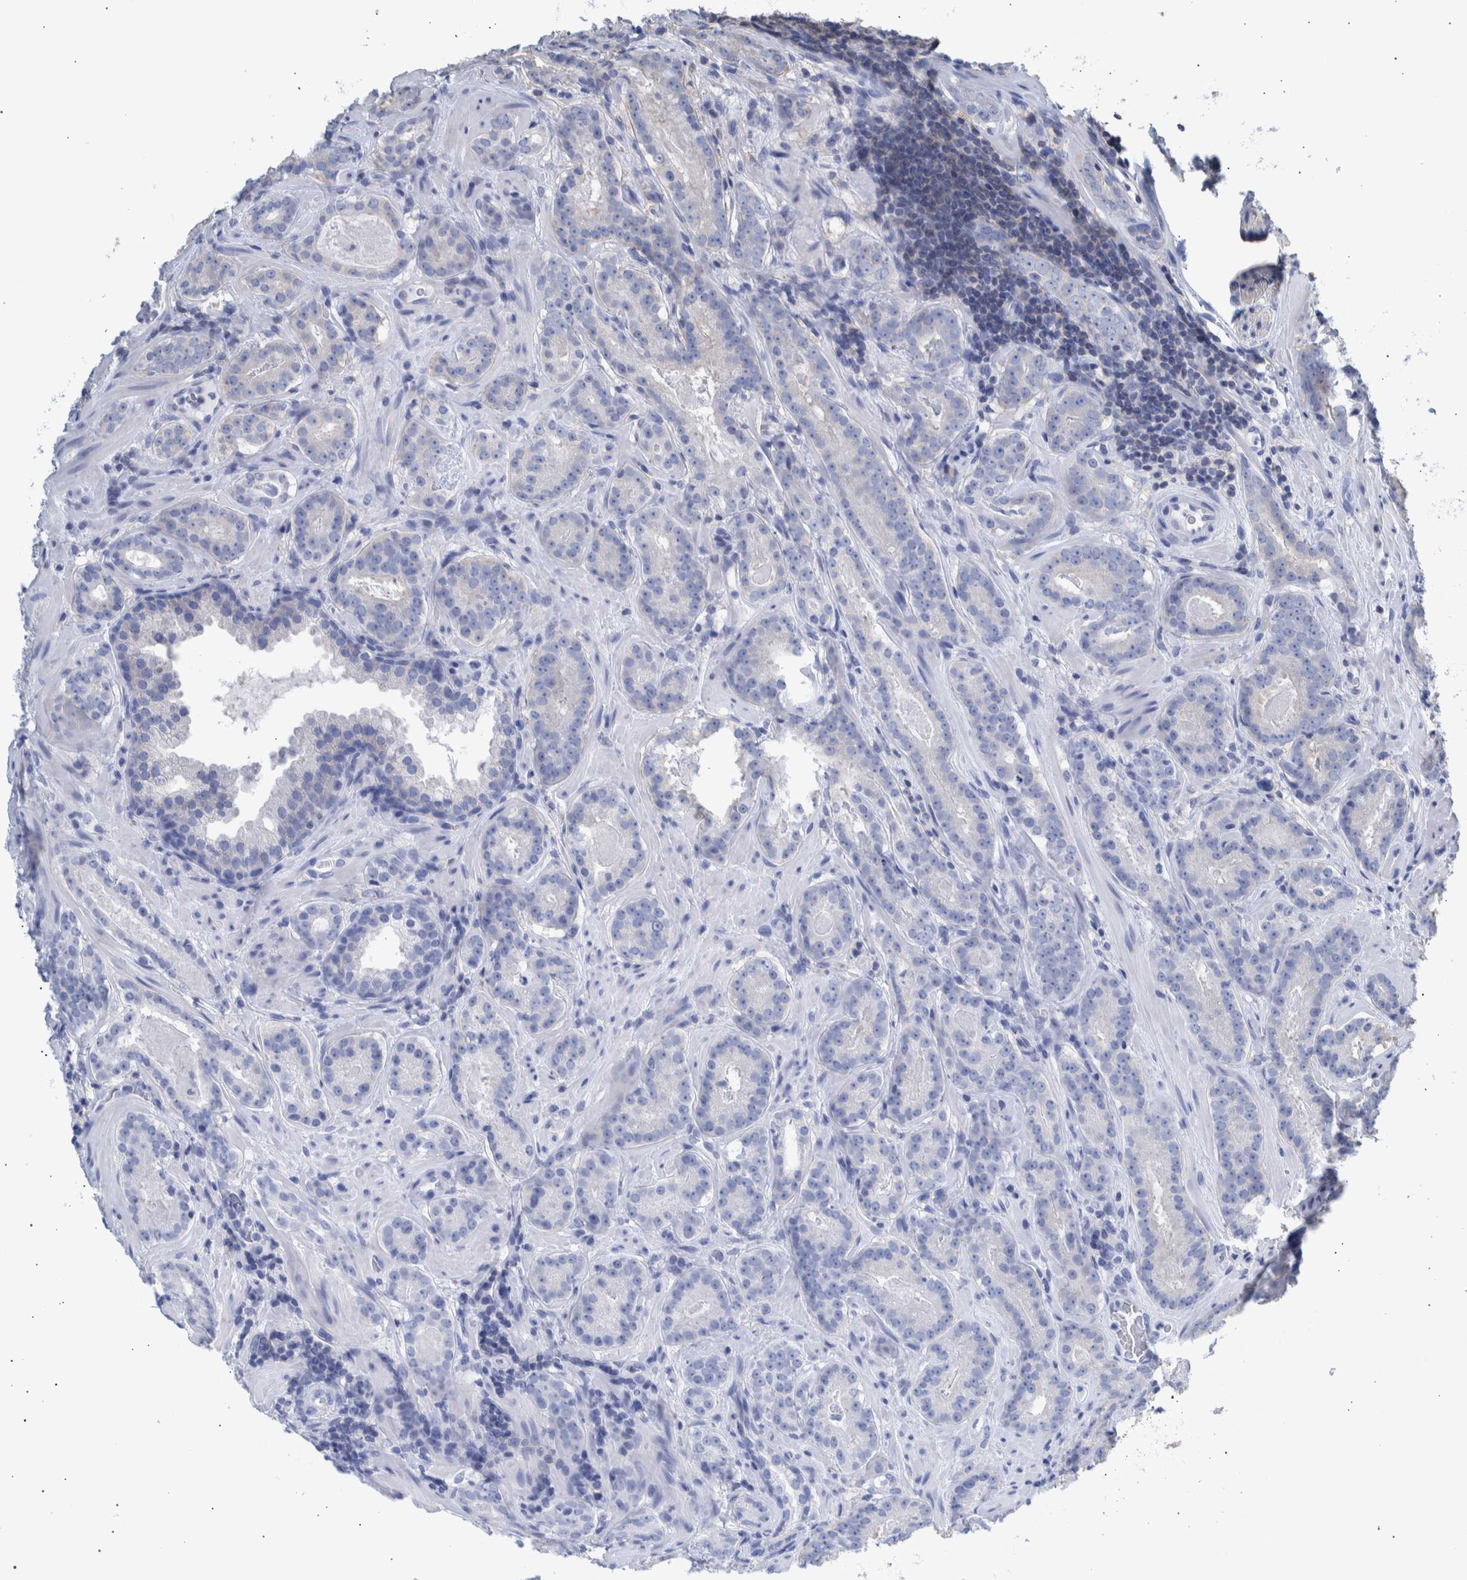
{"staining": {"intensity": "negative", "quantity": "none", "location": "none"}, "tissue": "prostate cancer", "cell_type": "Tumor cells", "image_type": "cancer", "snomed": [{"axis": "morphology", "description": "Adenocarcinoma, Low grade"}, {"axis": "topography", "description": "Prostate"}], "caption": "This histopathology image is of prostate cancer (low-grade adenocarcinoma) stained with IHC to label a protein in brown with the nuclei are counter-stained blue. There is no staining in tumor cells.", "gene": "PPP3CC", "patient": {"sex": "male", "age": 69}}